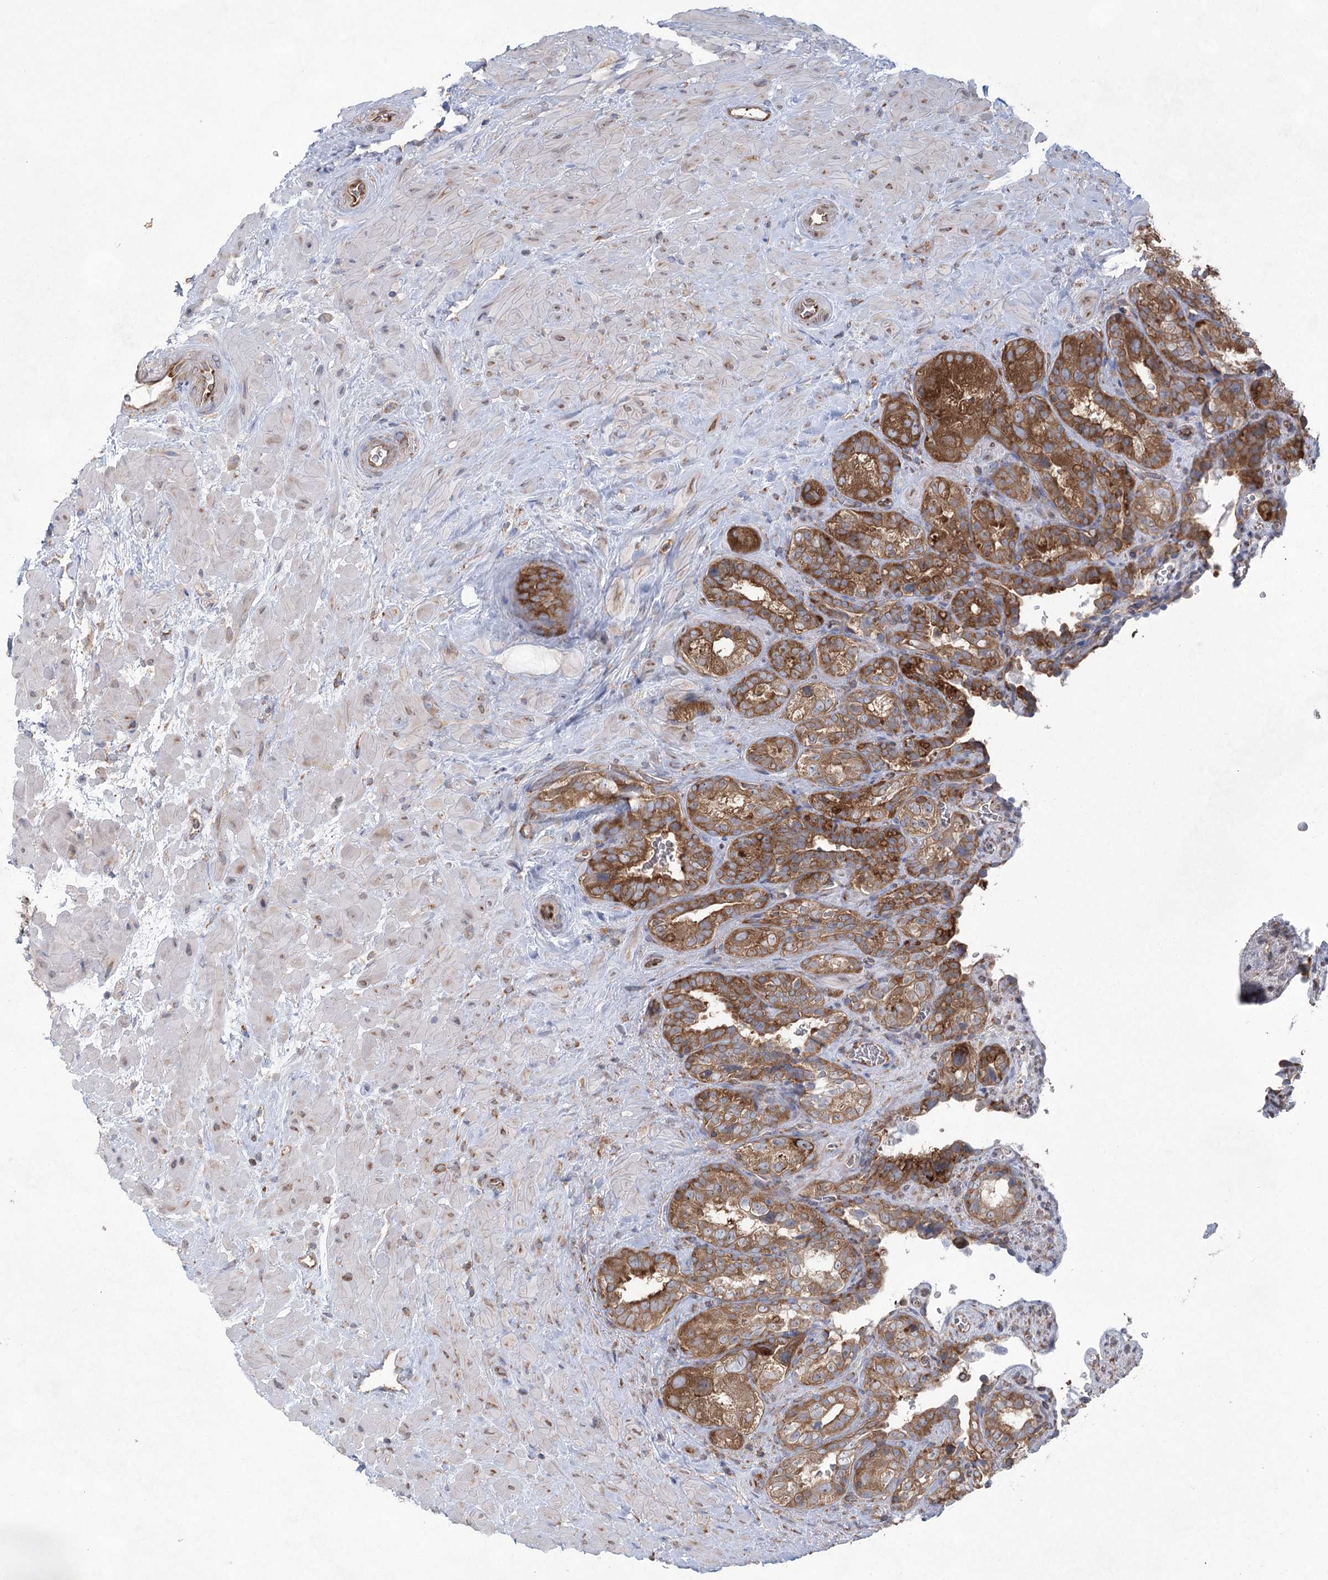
{"staining": {"intensity": "strong", "quantity": ">75%", "location": "cytoplasmic/membranous"}, "tissue": "seminal vesicle", "cell_type": "Glandular cells", "image_type": "normal", "snomed": [{"axis": "morphology", "description": "Normal tissue, NOS"}, {"axis": "topography", "description": "Prostate"}, {"axis": "topography", "description": "Seminal veicle"}], "caption": "IHC of normal seminal vesicle shows high levels of strong cytoplasmic/membranous staining in approximately >75% of glandular cells.", "gene": "EIF3A", "patient": {"sex": "male", "age": 67}}